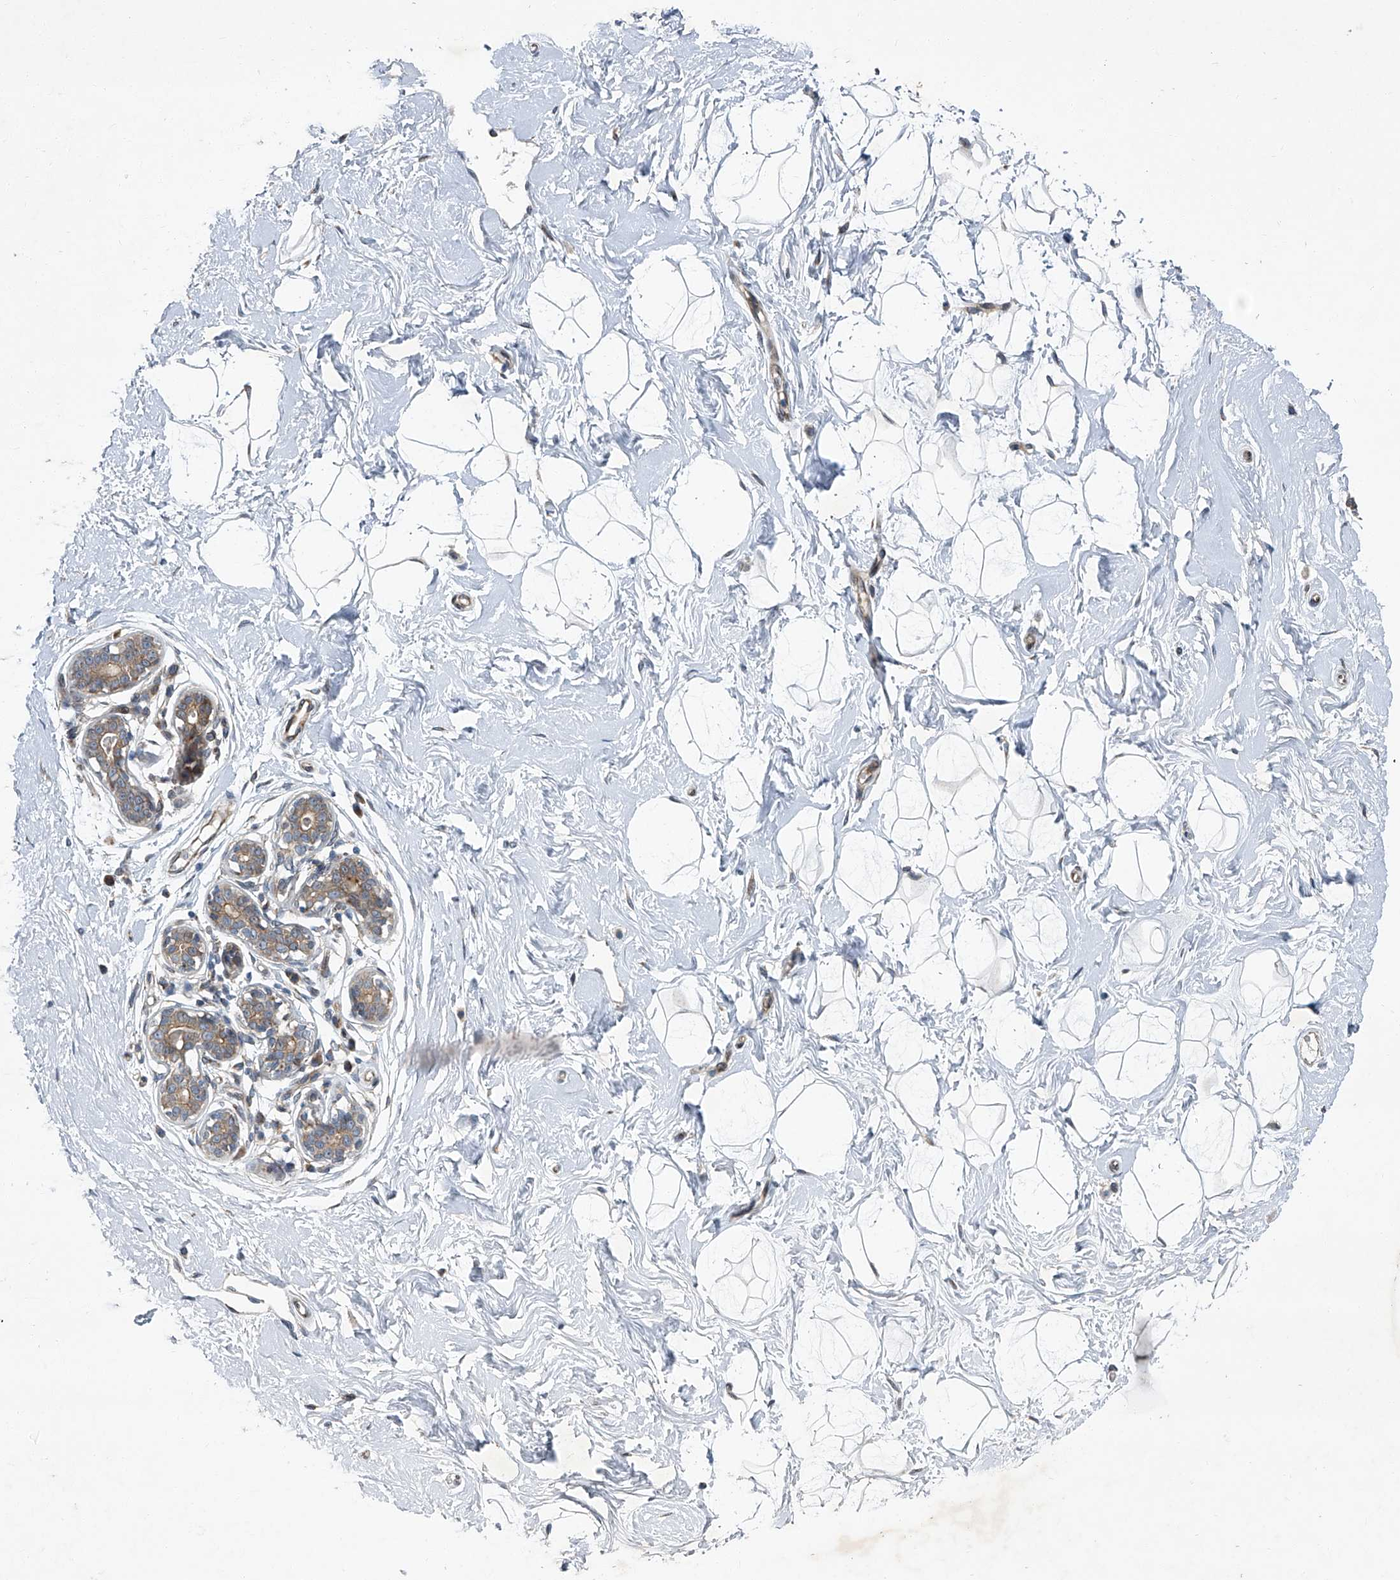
{"staining": {"intensity": "negative", "quantity": "none", "location": "none"}, "tissue": "breast", "cell_type": "Adipocytes", "image_type": "normal", "snomed": [{"axis": "morphology", "description": "Normal tissue, NOS"}, {"axis": "morphology", "description": "Adenoma, NOS"}, {"axis": "topography", "description": "Breast"}], "caption": "The histopathology image exhibits no staining of adipocytes in benign breast. (DAB (3,3'-diaminobenzidine) IHC visualized using brightfield microscopy, high magnification).", "gene": "GPR132", "patient": {"sex": "female", "age": 23}}